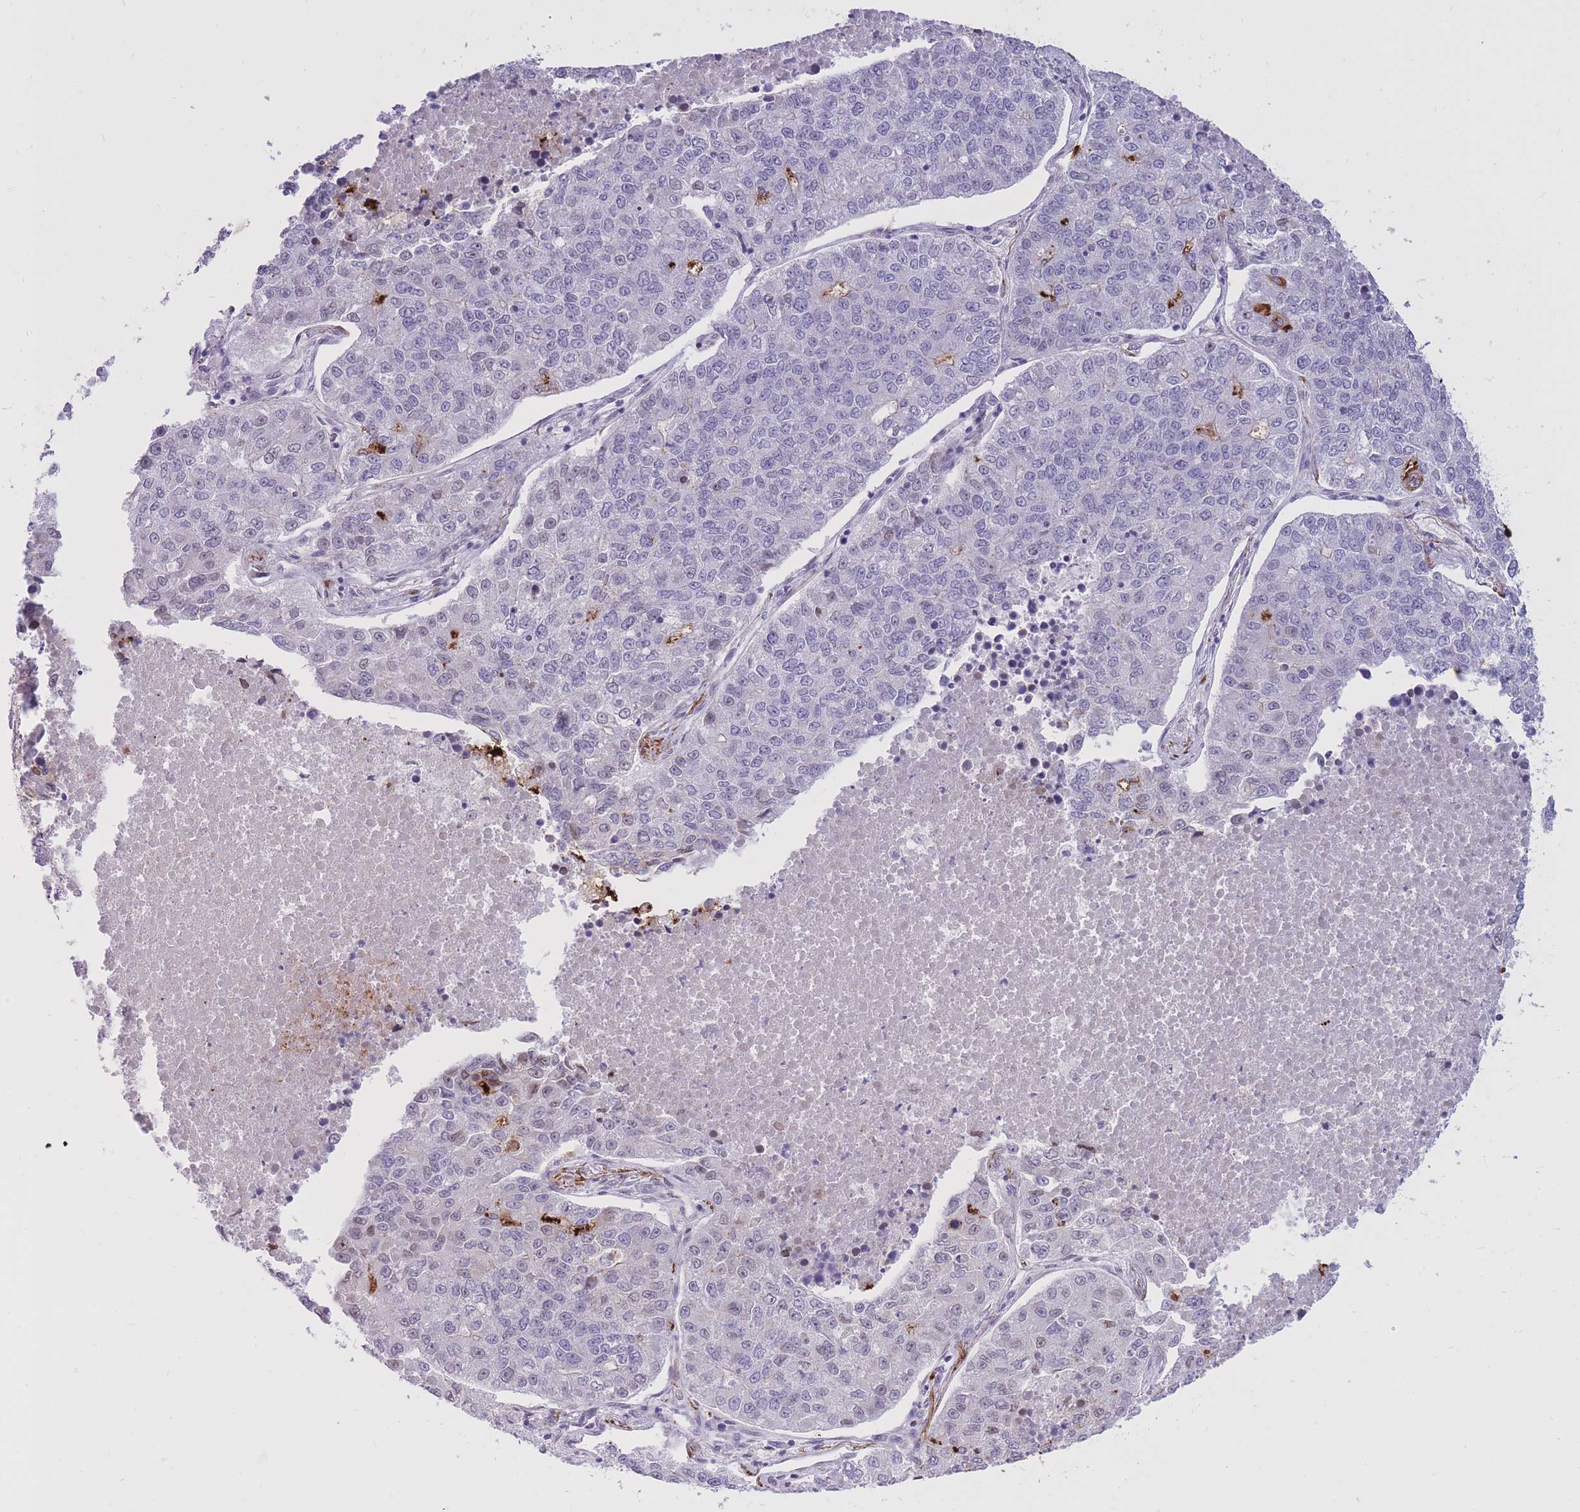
{"staining": {"intensity": "negative", "quantity": "none", "location": "none"}, "tissue": "lung cancer", "cell_type": "Tumor cells", "image_type": "cancer", "snomed": [{"axis": "morphology", "description": "Adenocarcinoma, NOS"}, {"axis": "topography", "description": "Lung"}], "caption": "IHC micrograph of neoplastic tissue: human lung adenocarcinoma stained with DAB (3,3'-diaminobenzidine) shows no significant protein positivity in tumor cells.", "gene": "HOOK2", "patient": {"sex": "male", "age": 49}}